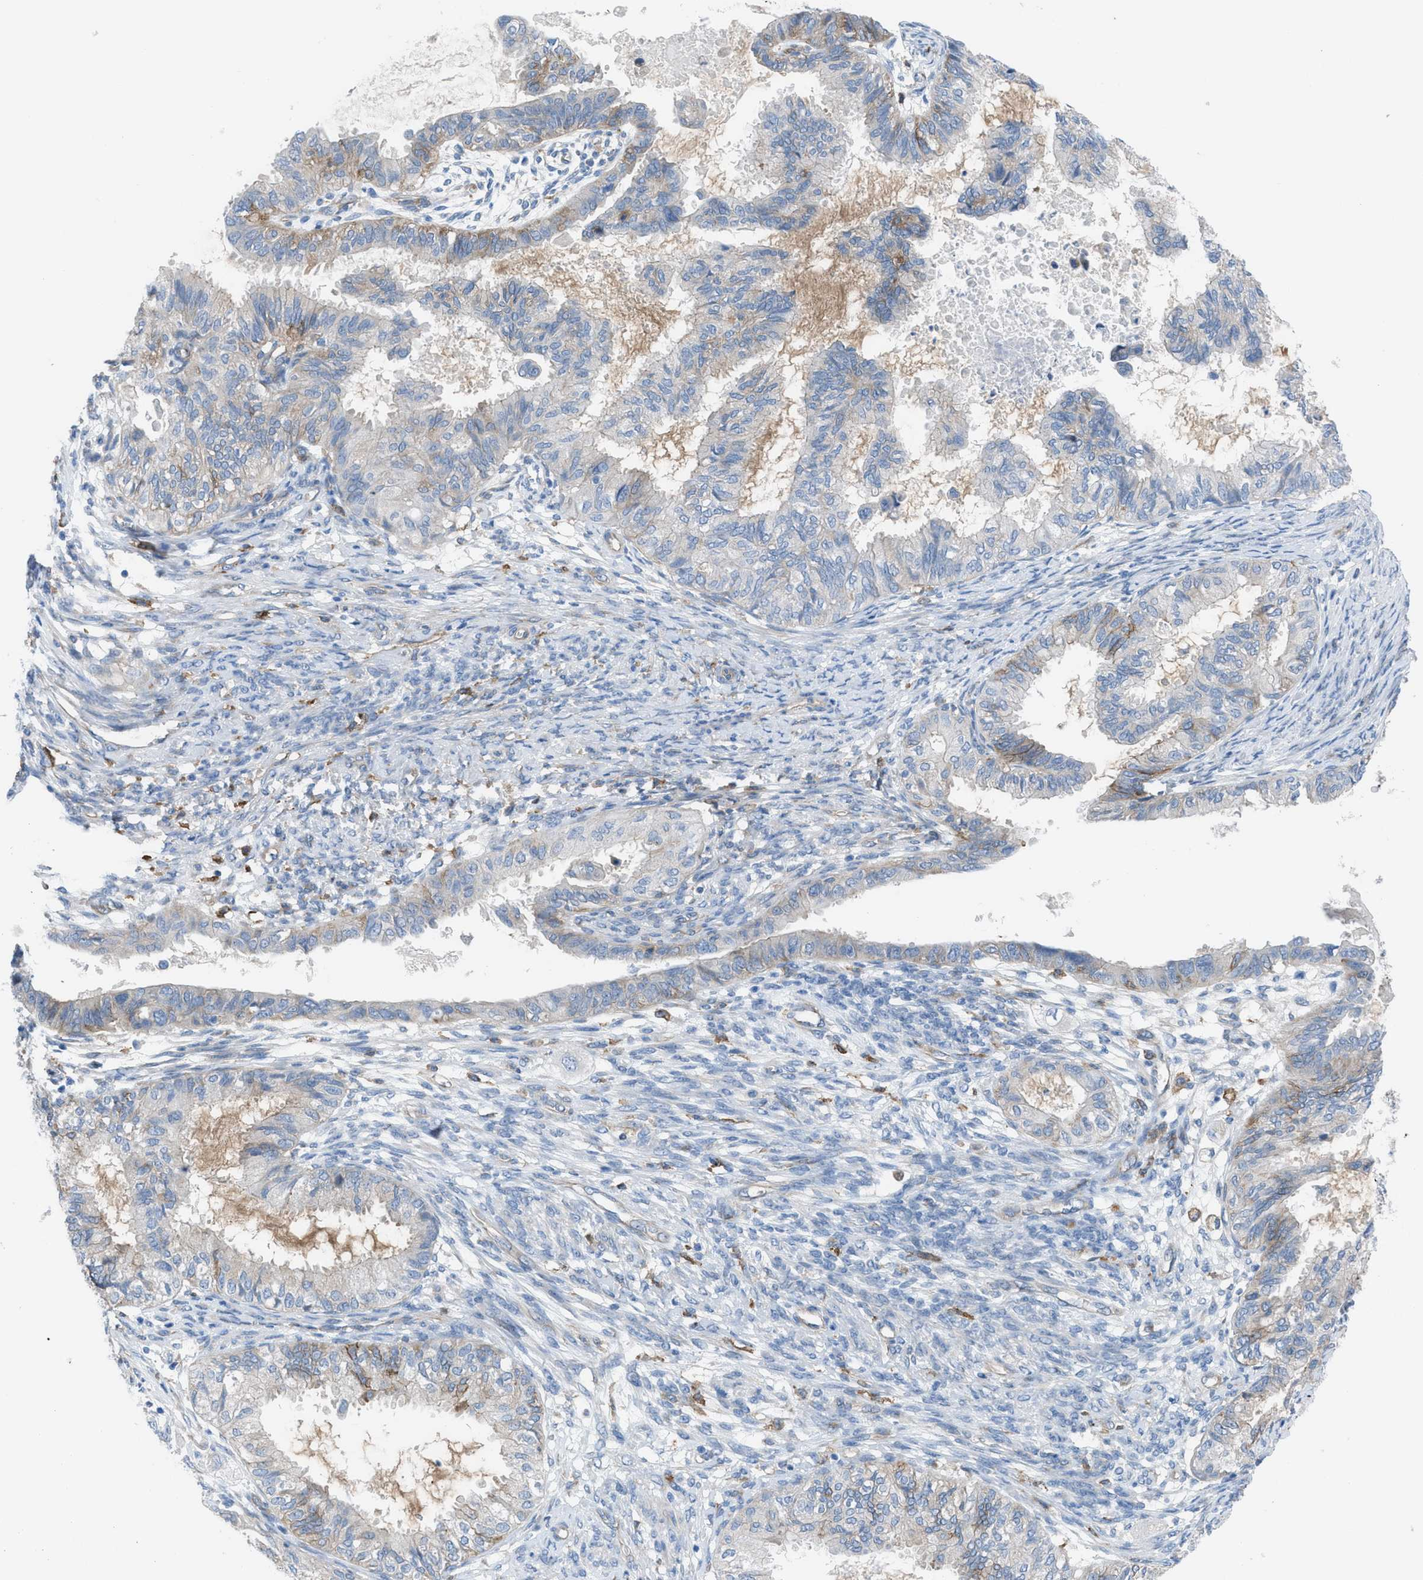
{"staining": {"intensity": "negative", "quantity": "none", "location": "none"}, "tissue": "cervical cancer", "cell_type": "Tumor cells", "image_type": "cancer", "snomed": [{"axis": "morphology", "description": "Normal tissue, NOS"}, {"axis": "morphology", "description": "Adenocarcinoma, NOS"}, {"axis": "topography", "description": "Cervix"}, {"axis": "topography", "description": "Endometrium"}], "caption": "The histopathology image demonstrates no significant expression in tumor cells of cervical cancer.", "gene": "EGFR", "patient": {"sex": "female", "age": 86}}